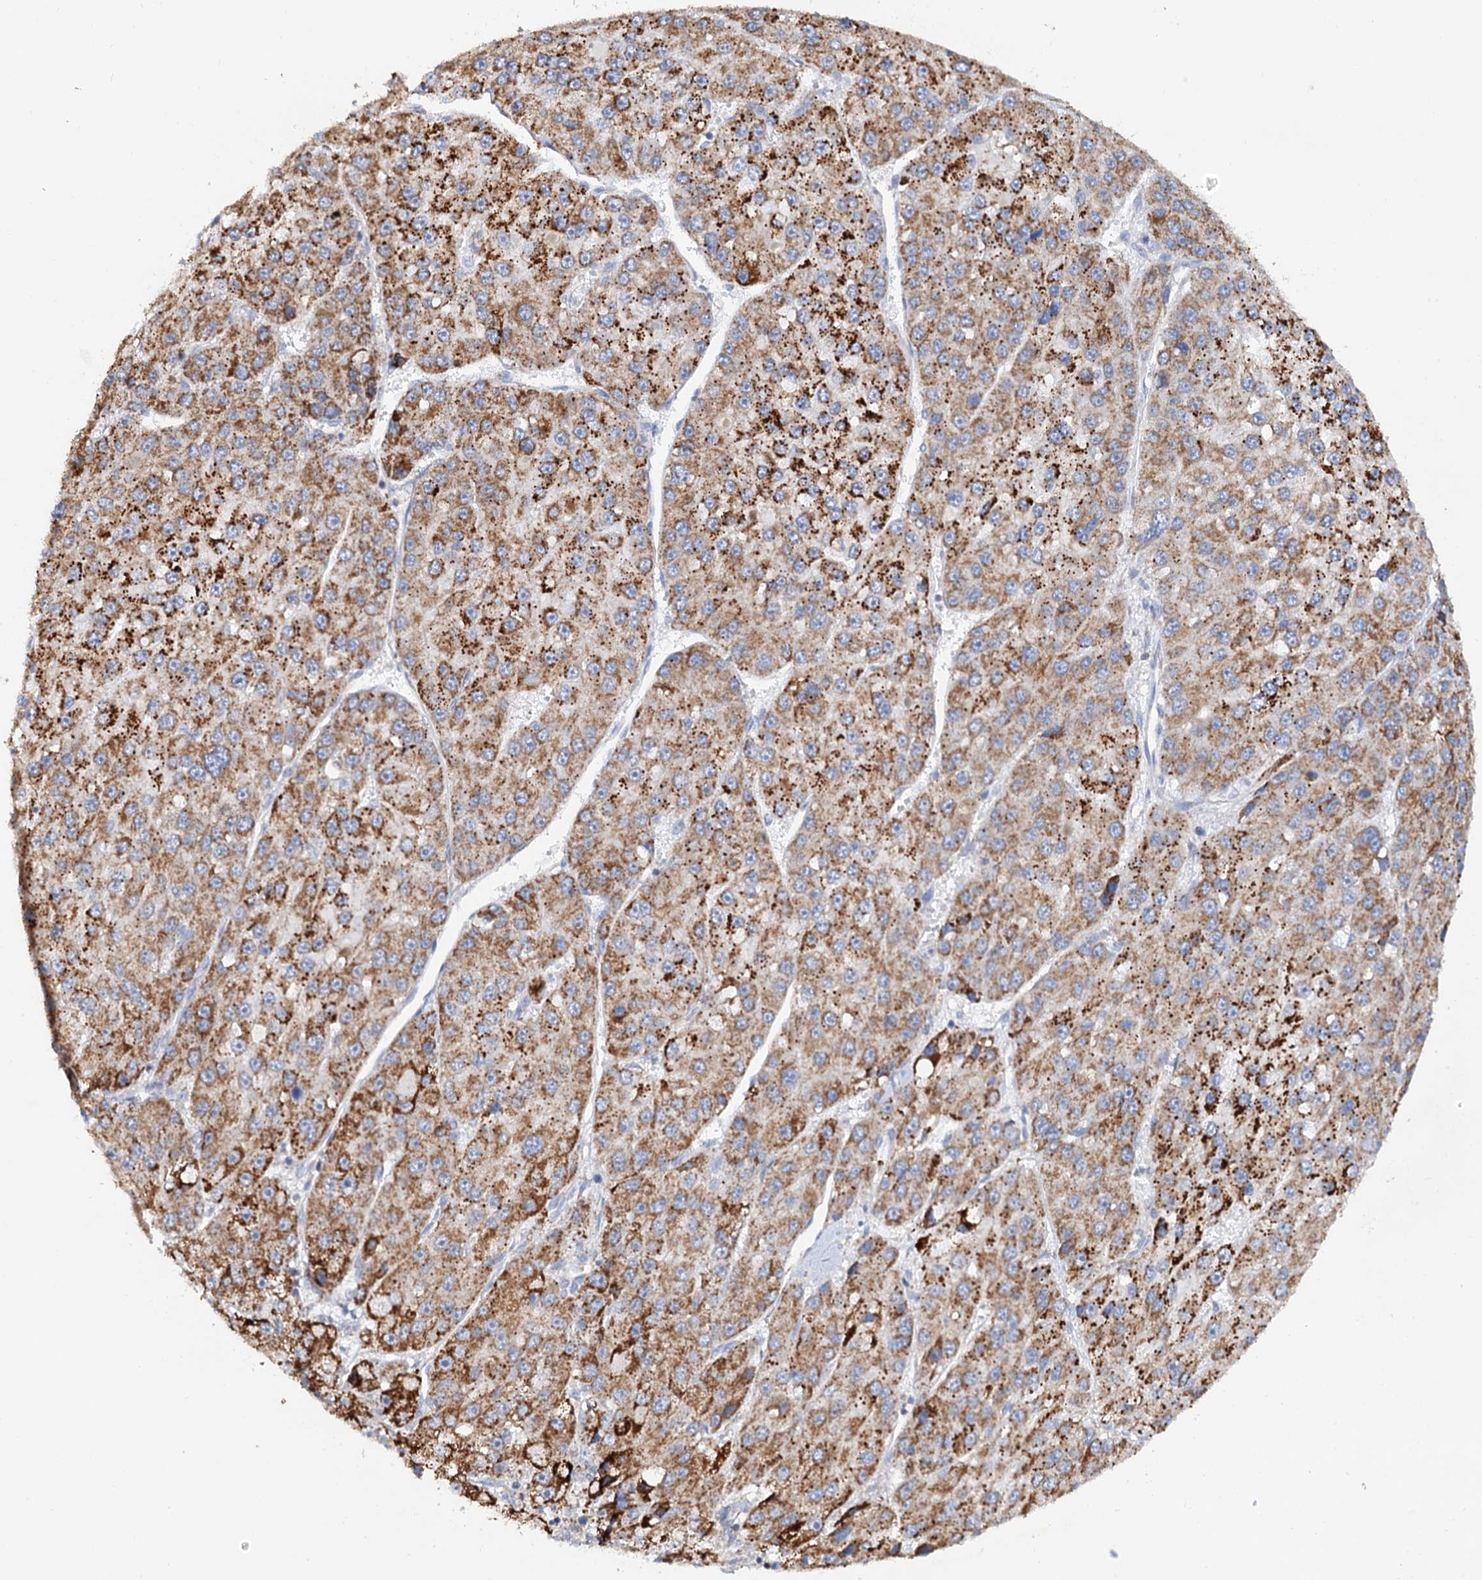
{"staining": {"intensity": "strong", "quantity": ">75%", "location": "cytoplasmic/membranous"}, "tissue": "liver cancer", "cell_type": "Tumor cells", "image_type": "cancer", "snomed": [{"axis": "morphology", "description": "Carcinoma, Hepatocellular, NOS"}, {"axis": "topography", "description": "Liver"}], "caption": "Immunohistochemical staining of human hepatocellular carcinoma (liver) exhibits strong cytoplasmic/membranous protein positivity in about >75% of tumor cells.", "gene": "C2CD3", "patient": {"sex": "female", "age": 73}}